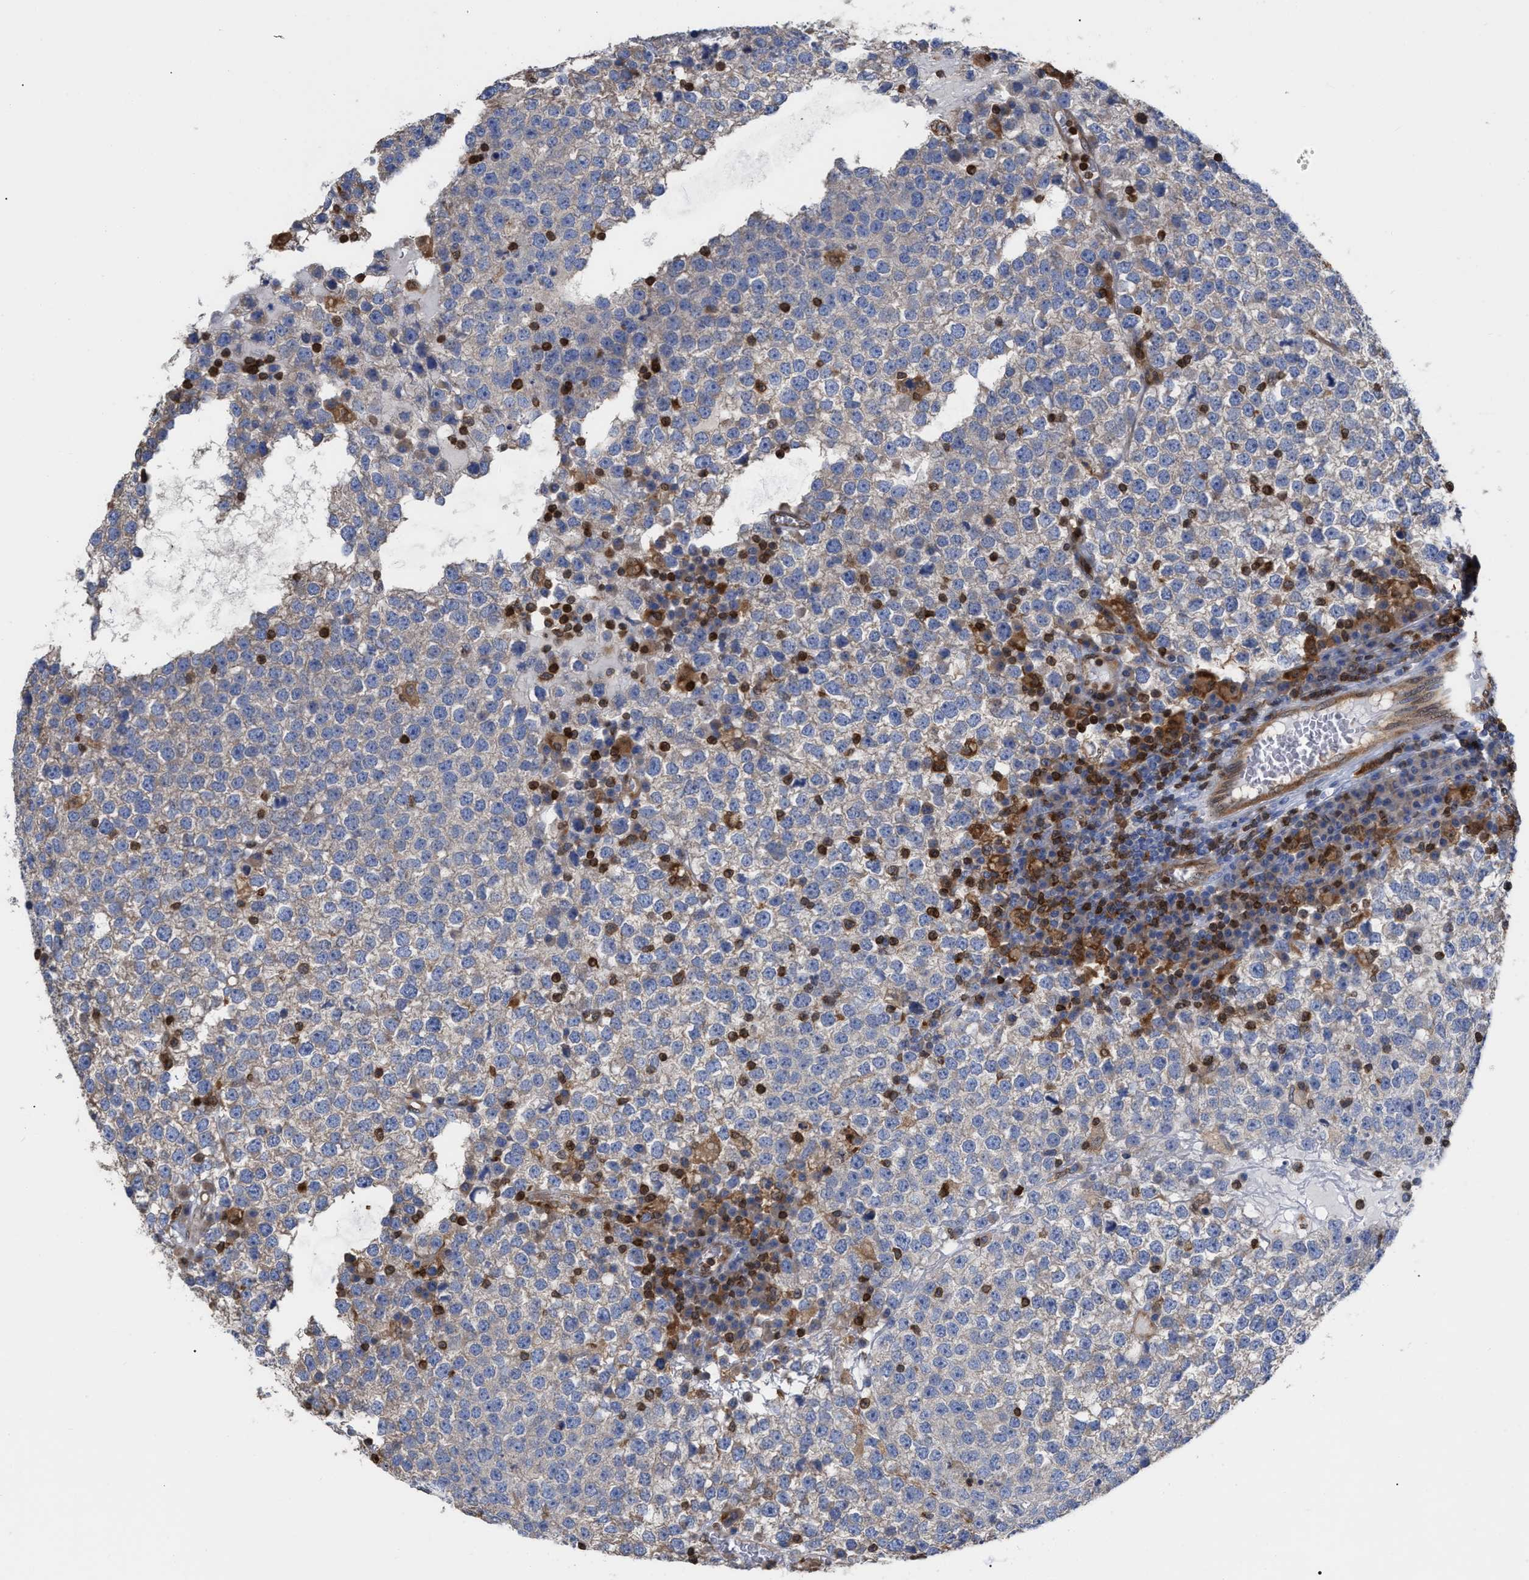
{"staining": {"intensity": "weak", "quantity": "25%-75%", "location": "cytoplasmic/membranous"}, "tissue": "testis cancer", "cell_type": "Tumor cells", "image_type": "cancer", "snomed": [{"axis": "morphology", "description": "Seminoma, NOS"}, {"axis": "topography", "description": "Testis"}], "caption": "Immunohistochemical staining of human testis cancer demonstrates low levels of weak cytoplasmic/membranous protein expression in about 25%-75% of tumor cells.", "gene": "GIMAP4", "patient": {"sex": "male", "age": 65}}